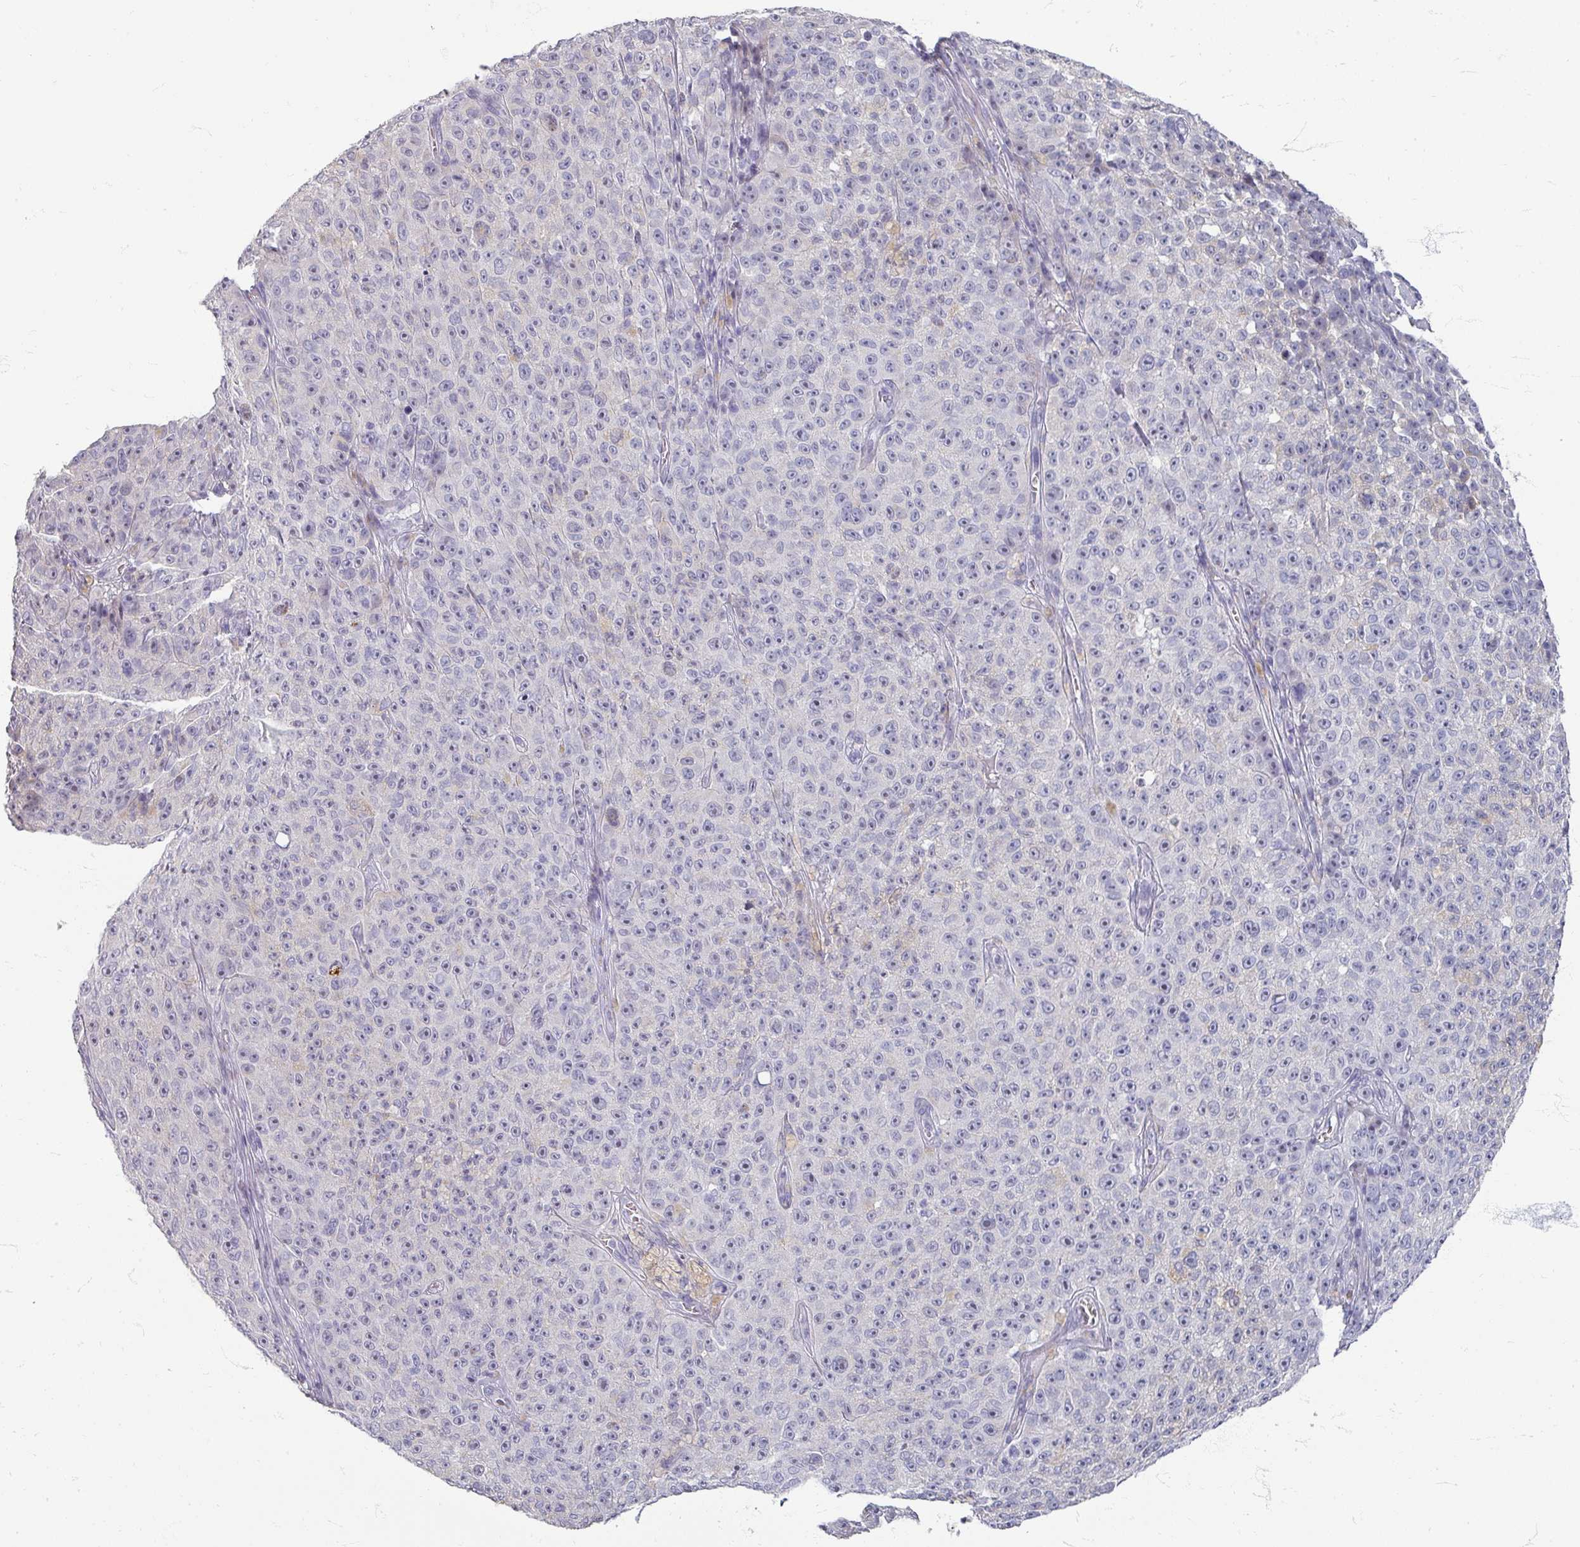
{"staining": {"intensity": "negative", "quantity": "none", "location": "none"}, "tissue": "melanoma", "cell_type": "Tumor cells", "image_type": "cancer", "snomed": [{"axis": "morphology", "description": "Malignant melanoma, NOS"}, {"axis": "topography", "description": "Skin"}], "caption": "High magnification brightfield microscopy of melanoma stained with DAB (brown) and counterstained with hematoxylin (blue): tumor cells show no significant staining. (Brightfield microscopy of DAB IHC at high magnification).", "gene": "ZNF878", "patient": {"sex": "female", "age": 82}}